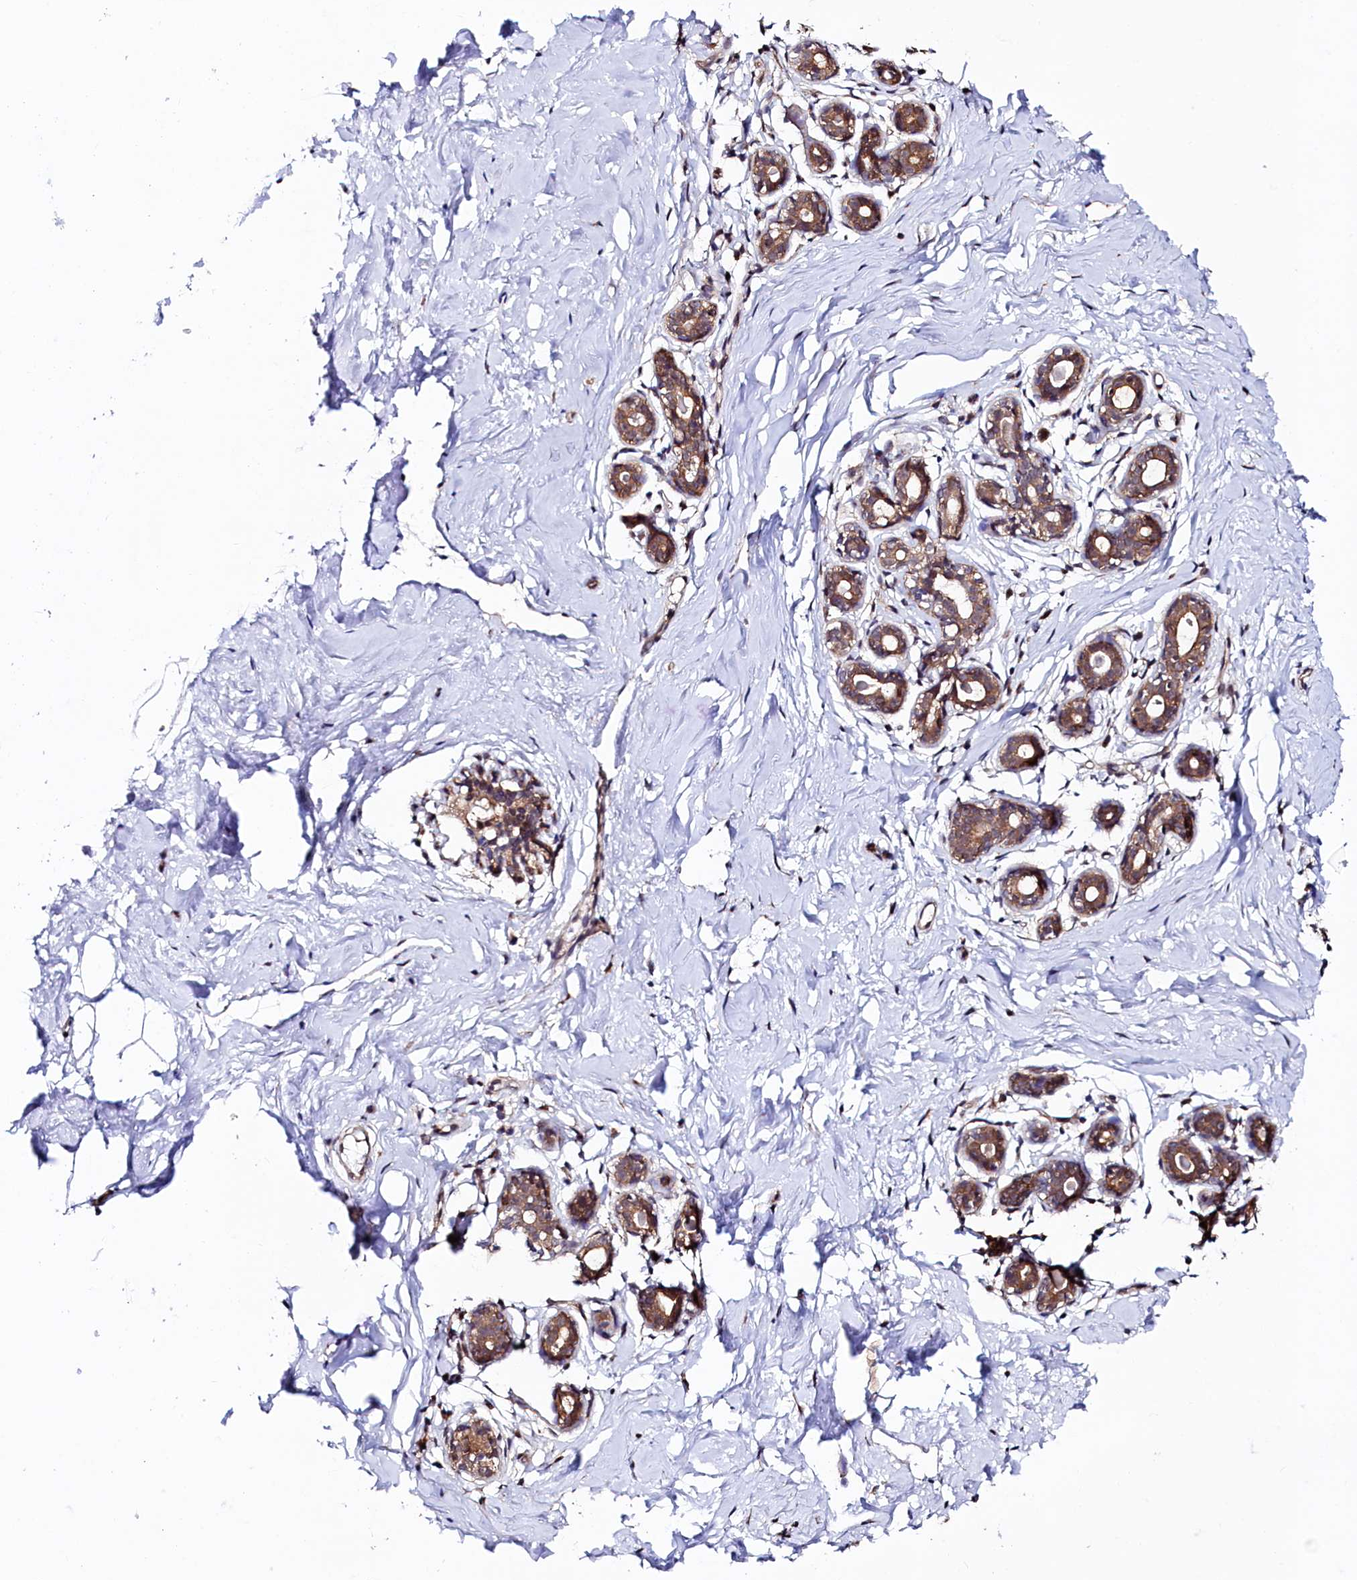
{"staining": {"intensity": "moderate", "quantity": ">75%", "location": "nuclear"}, "tissue": "breast", "cell_type": "Adipocytes", "image_type": "normal", "snomed": [{"axis": "morphology", "description": "Normal tissue, NOS"}, {"axis": "morphology", "description": "Adenoma, NOS"}, {"axis": "topography", "description": "Breast"}], "caption": "Moderate nuclear expression is seen in approximately >75% of adipocytes in benign breast. (DAB = brown stain, brightfield microscopy at high magnification).", "gene": "LEO1", "patient": {"sex": "female", "age": 23}}